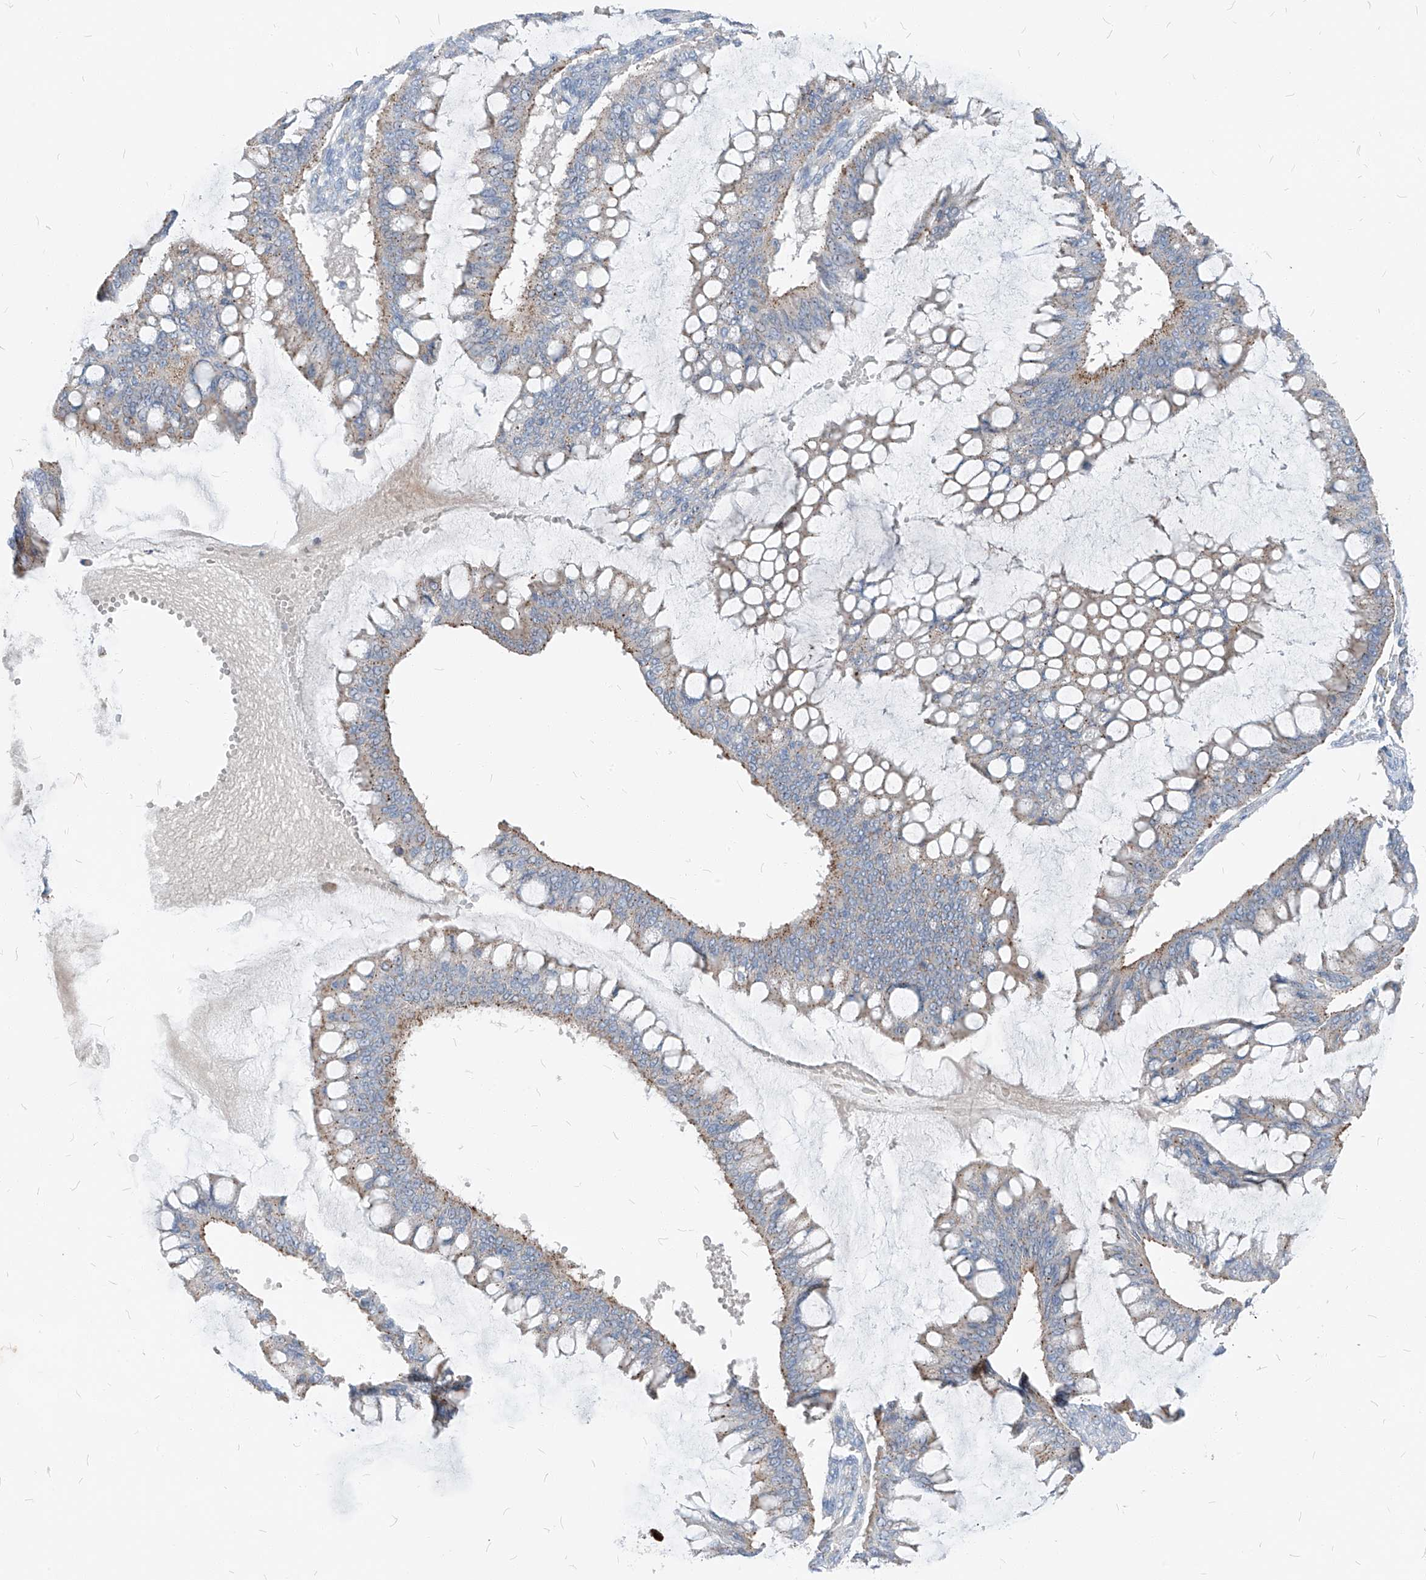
{"staining": {"intensity": "moderate", "quantity": "25%-75%", "location": "cytoplasmic/membranous"}, "tissue": "ovarian cancer", "cell_type": "Tumor cells", "image_type": "cancer", "snomed": [{"axis": "morphology", "description": "Cystadenocarcinoma, mucinous, NOS"}, {"axis": "topography", "description": "Ovary"}], "caption": "Immunohistochemistry (IHC) histopathology image of human ovarian cancer stained for a protein (brown), which exhibits medium levels of moderate cytoplasmic/membranous staining in about 25%-75% of tumor cells.", "gene": "CHMP2B", "patient": {"sex": "female", "age": 73}}